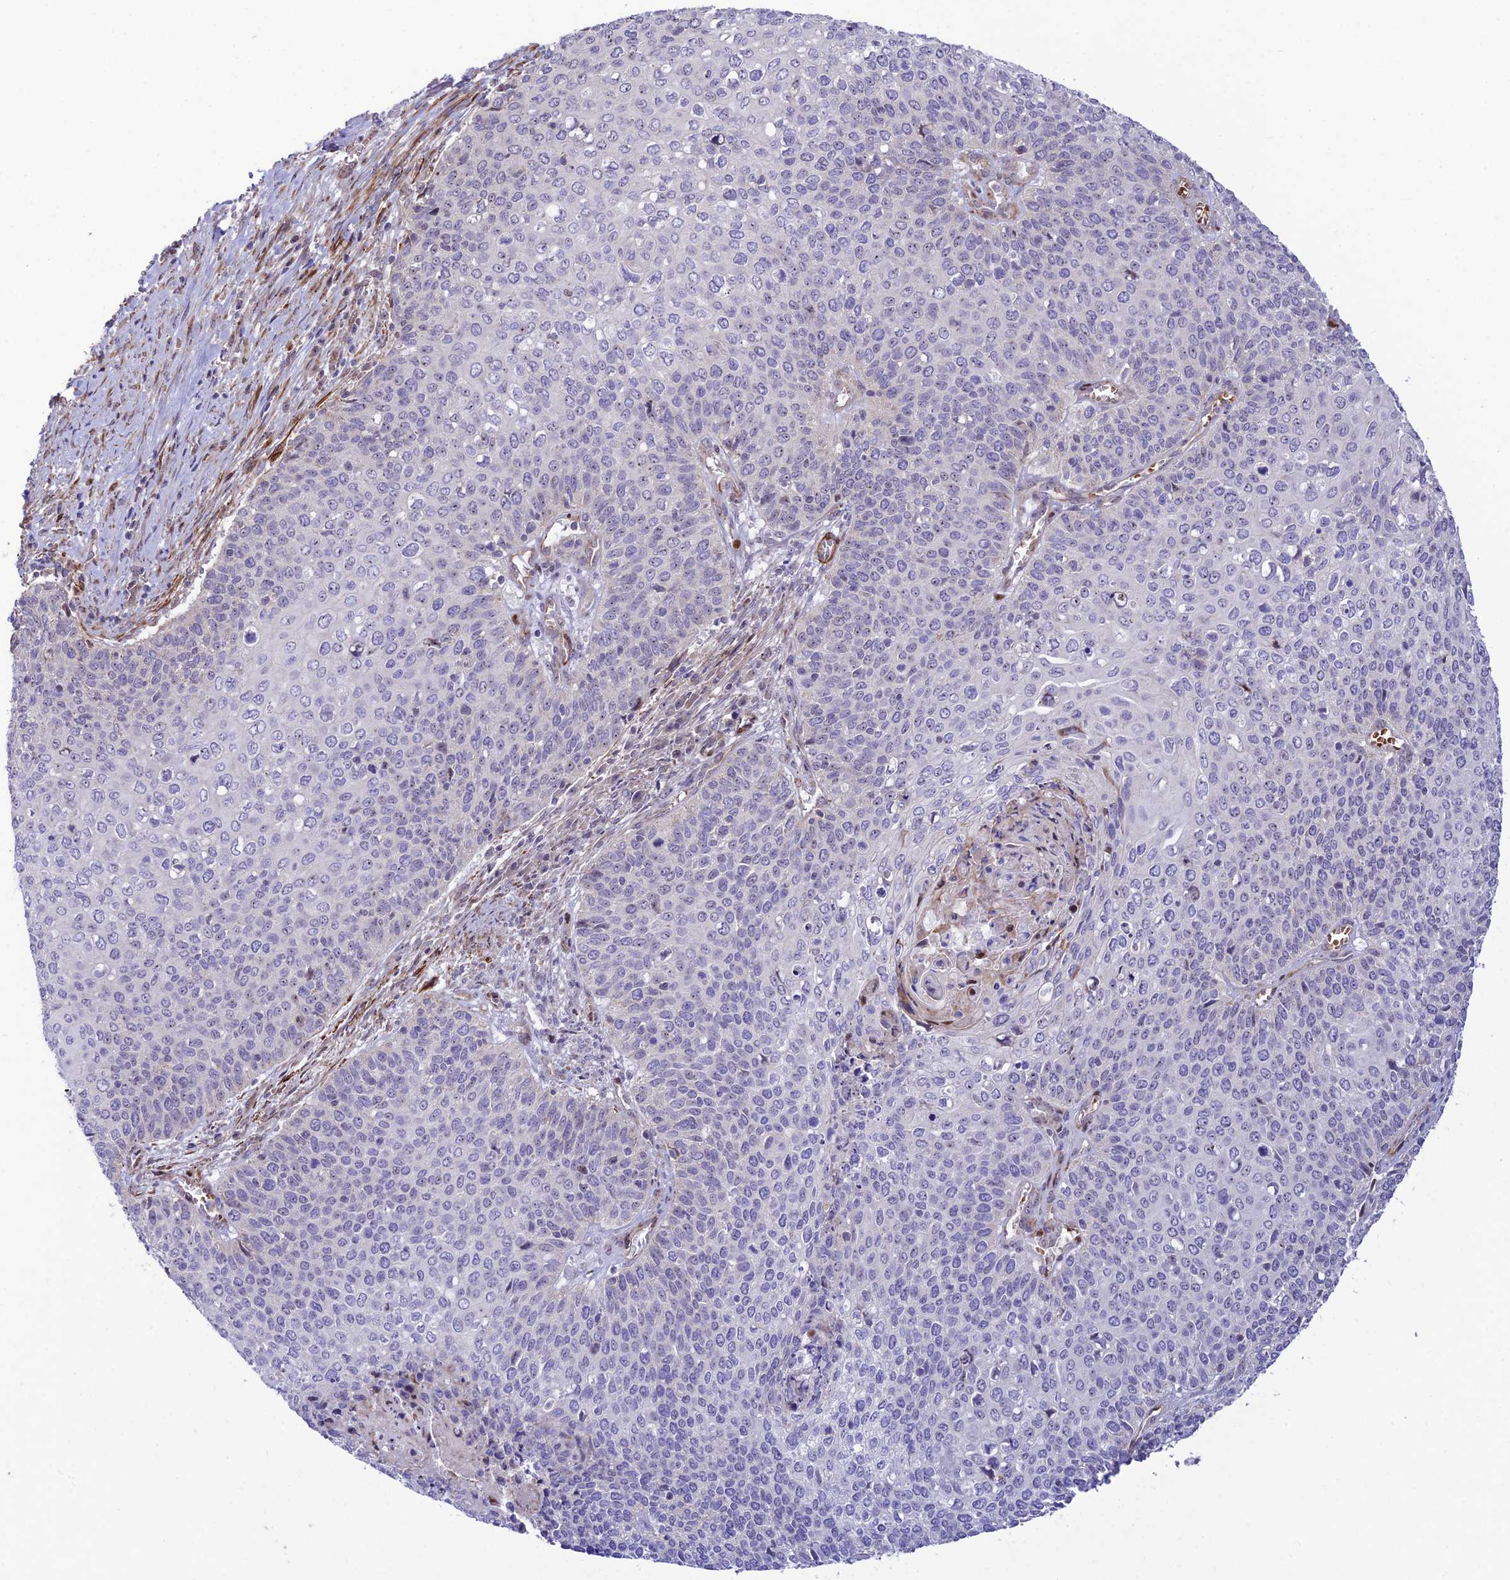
{"staining": {"intensity": "negative", "quantity": "none", "location": "none"}, "tissue": "cervical cancer", "cell_type": "Tumor cells", "image_type": "cancer", "snomed": [{"axis": "morphology", "description": "Squamous cell carcinoma, NOS"}, {"axis": "topography", "description": "Cervix"}], "caption": "A photomicrograph of human cervical cancer (squamous cell carcinoma) is negative for staining in tumor cells.", "gene": "KBTBD7", "patient": {"sex": "female", "age": 39}}